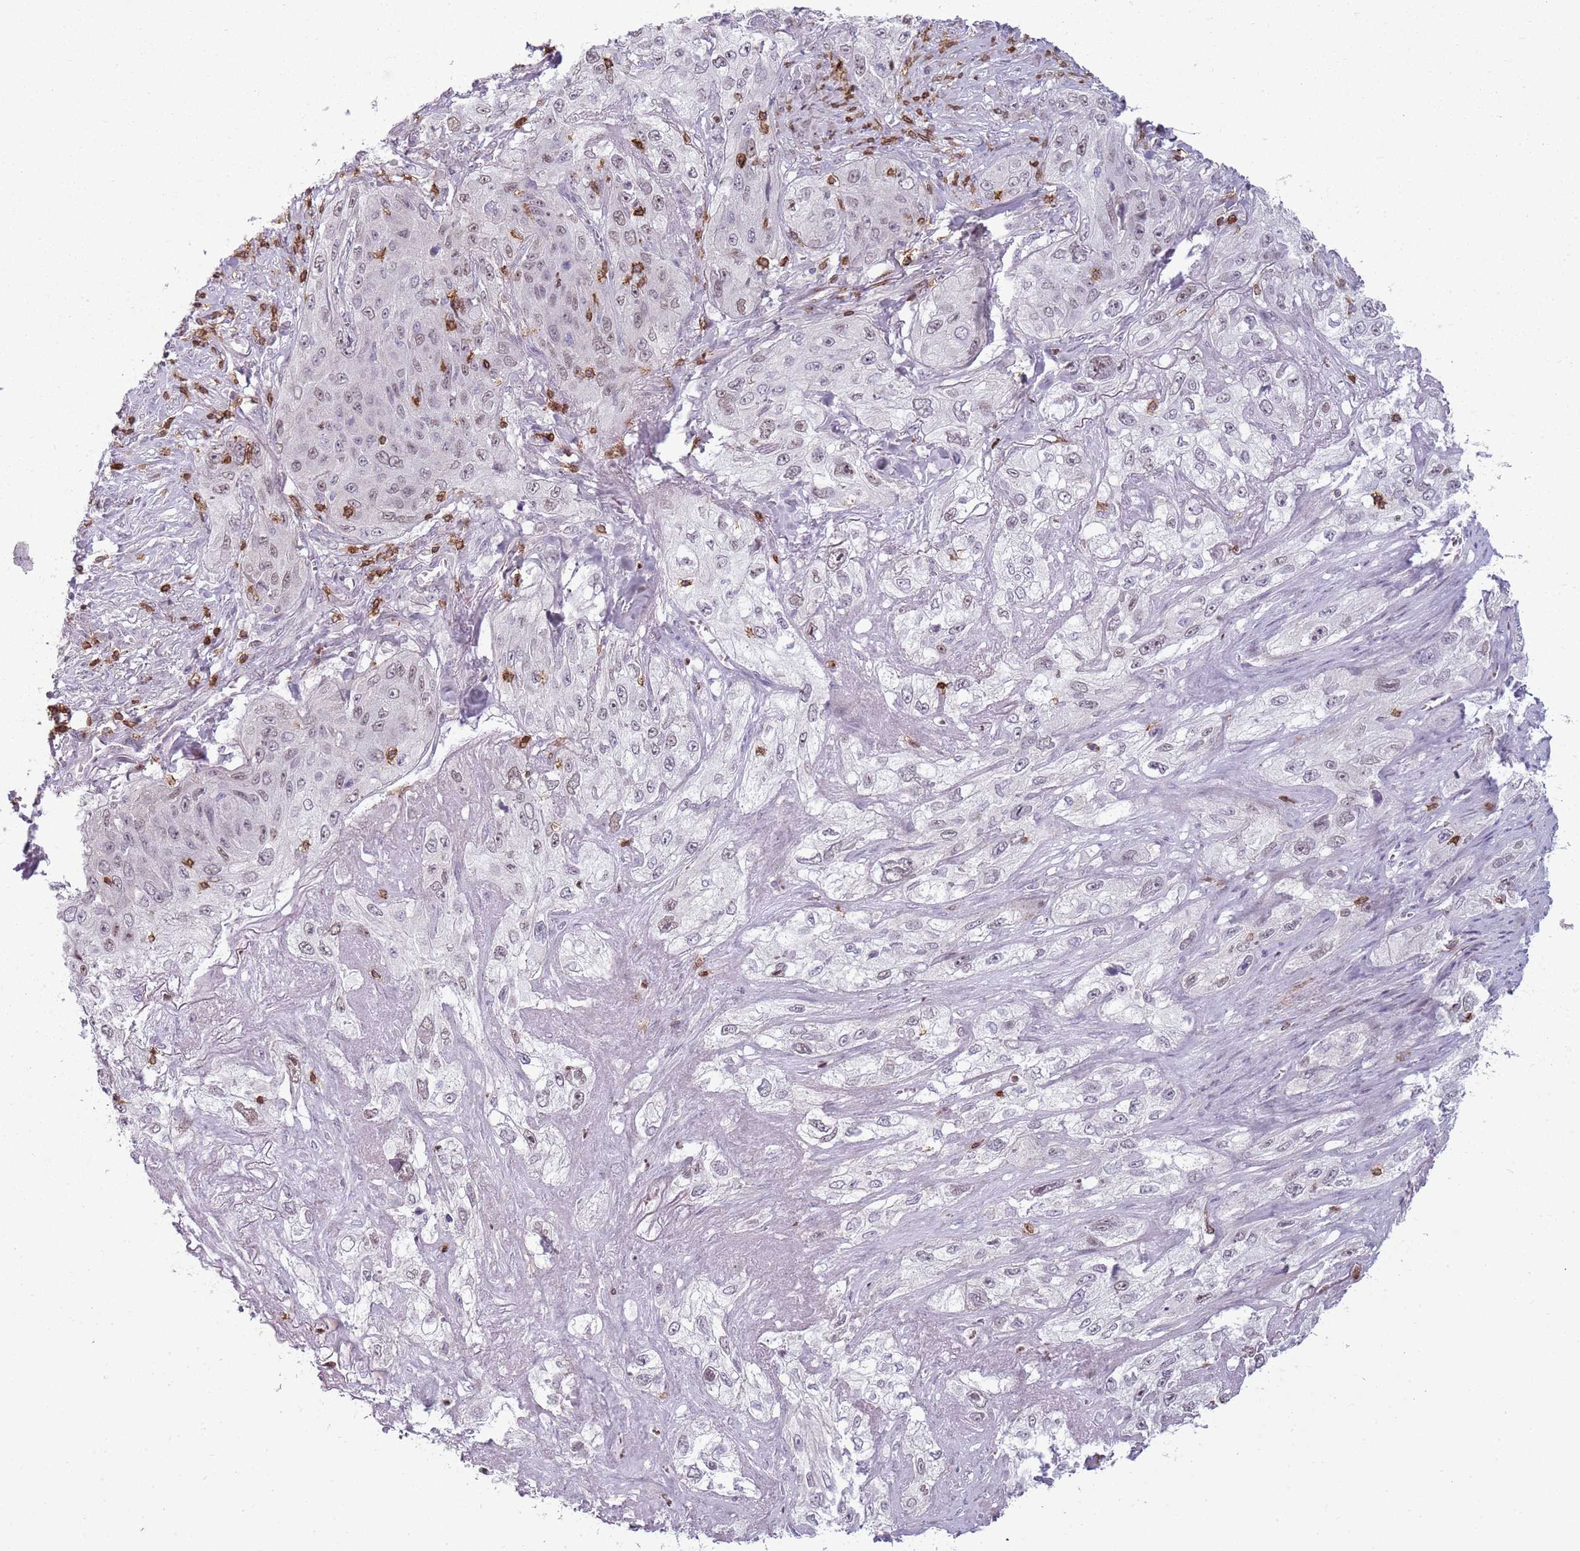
{"staining": {"intensity": "negative", "quantity": "none", "location": "none"}, "tissue": "lung cancer", "cell_type": "Tumor cells", "image_type": "cancer", "snomed": [{"axis": "morphology", "description": "Squamous cell carcinoma, NOS"}, {"axis": "topography", "description": "Lung"}], "caption": "DAB (3,3'-diaminobenzidine) immunohistochemical staining of squamous cell carcinoma (lung) displays no significant staining in tumor cells.", "gene": "ZNF583", "patient": {"sex": "female", "age": 69}}